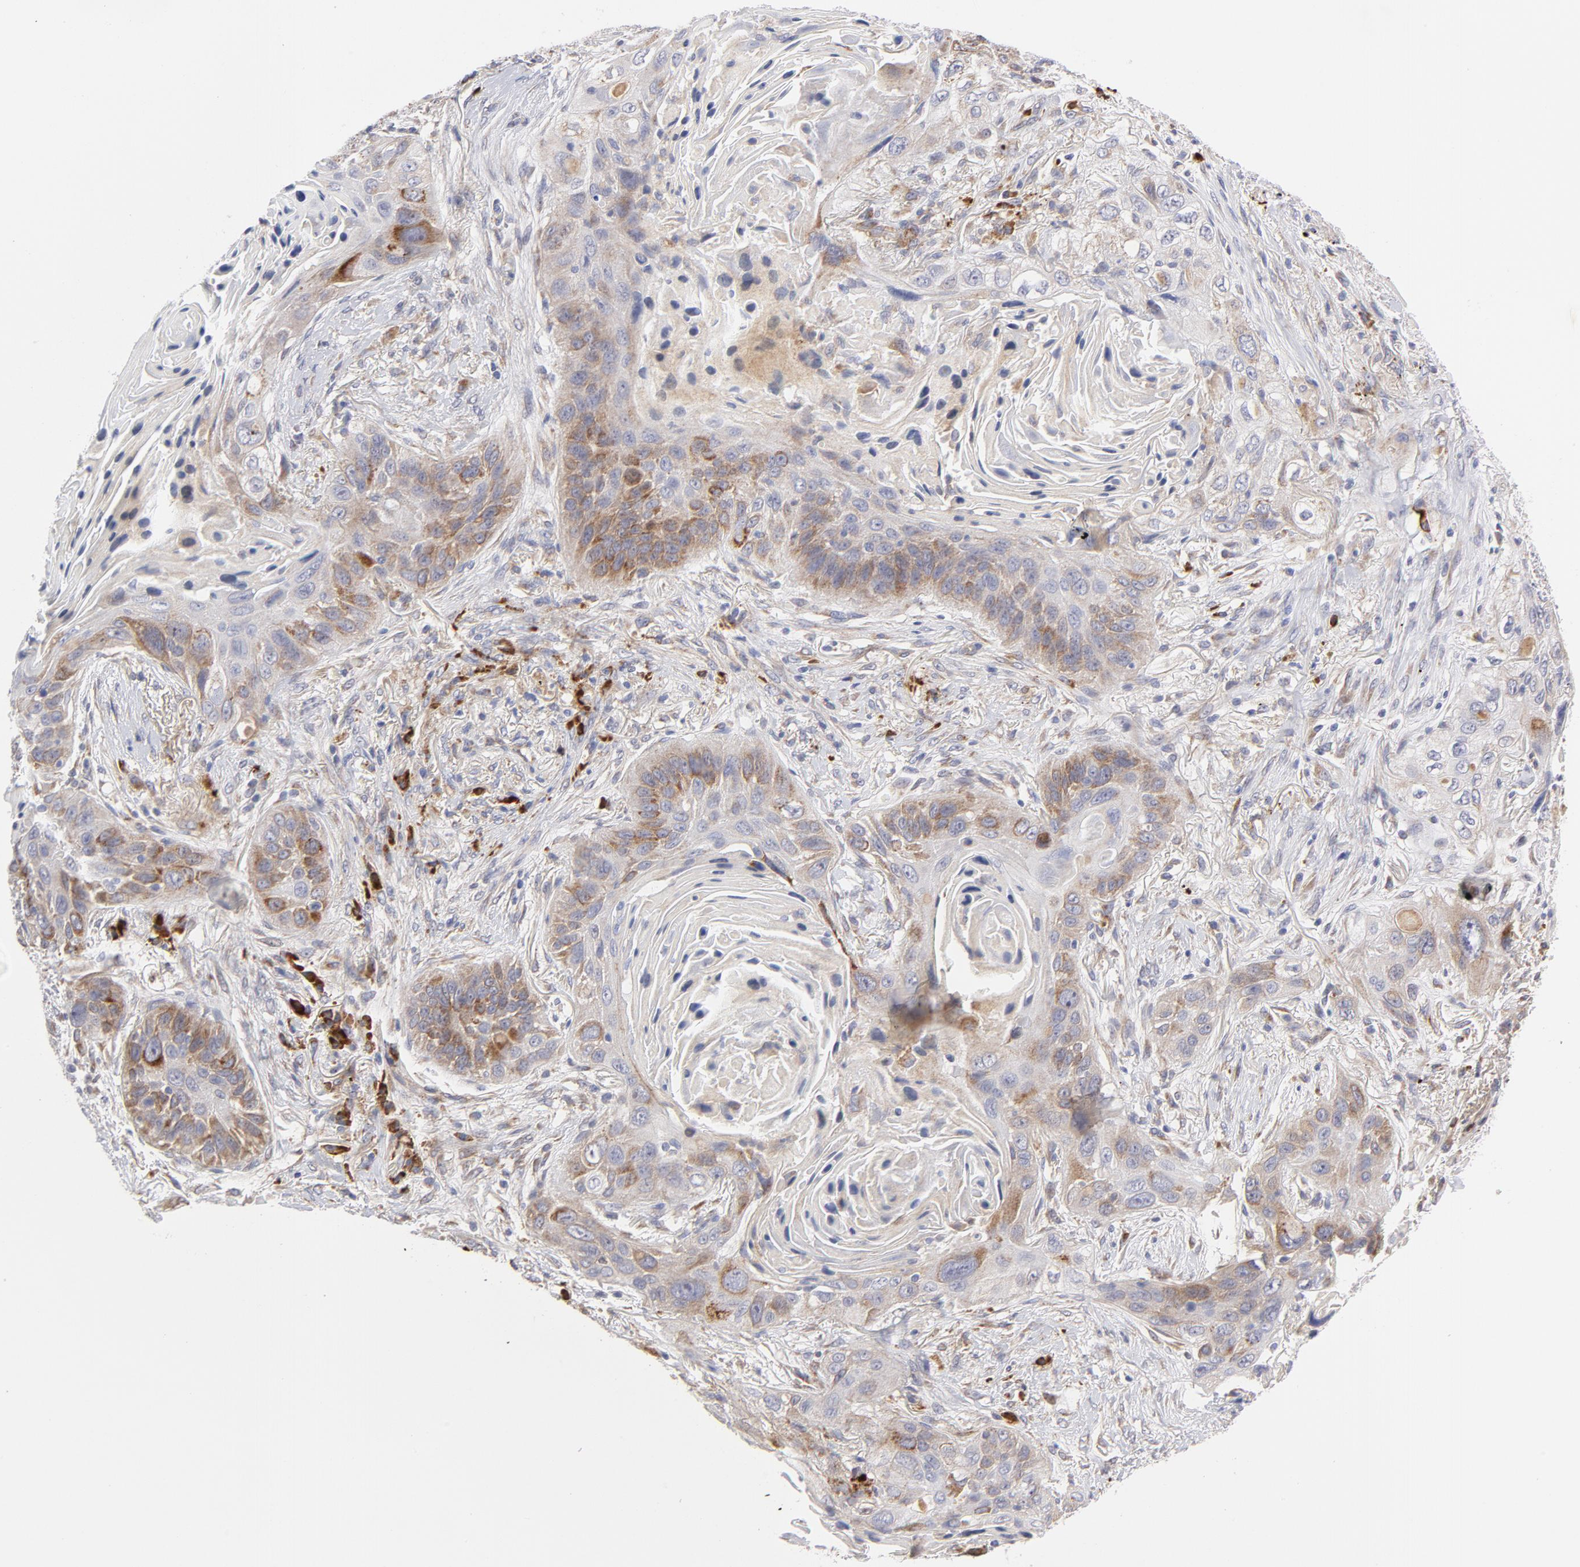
{"staining": {"intensity": "moderate", "quantity": "<25%", "location": "cytoplasmic/membranous"}, "tissue": "lung cancer", "cell_type": "Tumor cells", "image_type": "cancer", "snomed": [{"axis": "morphology", "description": "Squamous cell carcinoma, NOS"}, {"axis": "topography", "description": "Lung"}], "caption": "Tumor cells demonstrate moderate cytoplasmic/membranous expression in approximately <25% of cells in squamous cell carcinoma (lung). (IHC, brightfield microscopy, high magnification).", "gene": "RAPGEF3", "patient": {"sex": "female", "age": 67}}